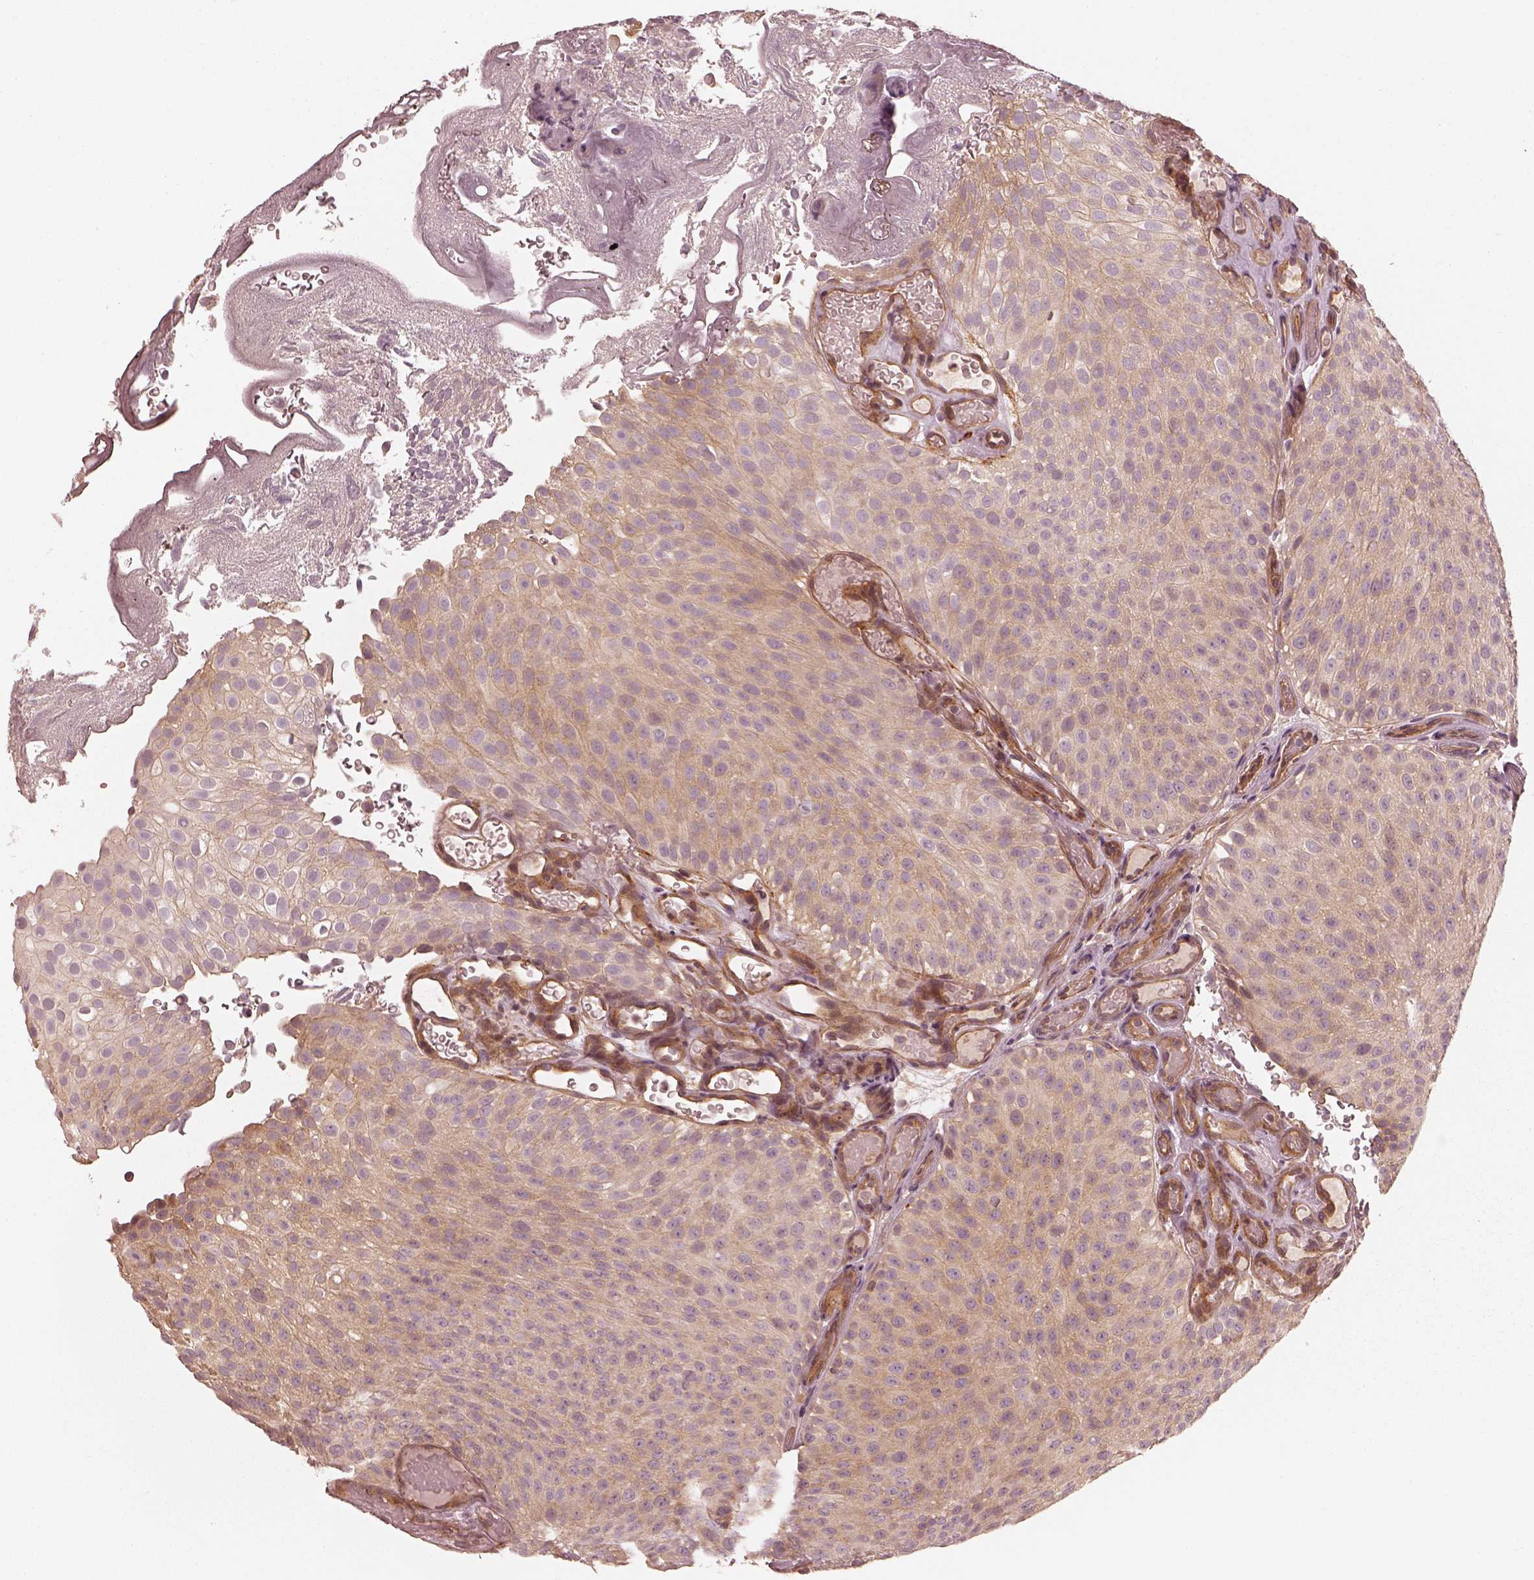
{"staining": {"intensity": "weak", "quantity": ">75%", "location": "cytoplasmic/membranous"}, "tissue": "urothelial cancer", "cell_type": "Tumor cells", "image_type": "cancer", "snomed": [{"axis": "morphology", "description": "Urothelial carcinoma, Low grade"}, {"axis": "topography", "description": "Urinary bladder"}], "caption": "Urothelial cancer was stained to show a protein in brown. There is low levels of weak cytoplasmic/membranous positivity in about >75% of tumor cells. The staining was performed using DAB to visualize the protein expression in brown, while the nuclei were stained in blue with hematoxylin (Magnification: 20x).", "gene": "FAM107B", "patient": {"sex": "male", "age": 78}}